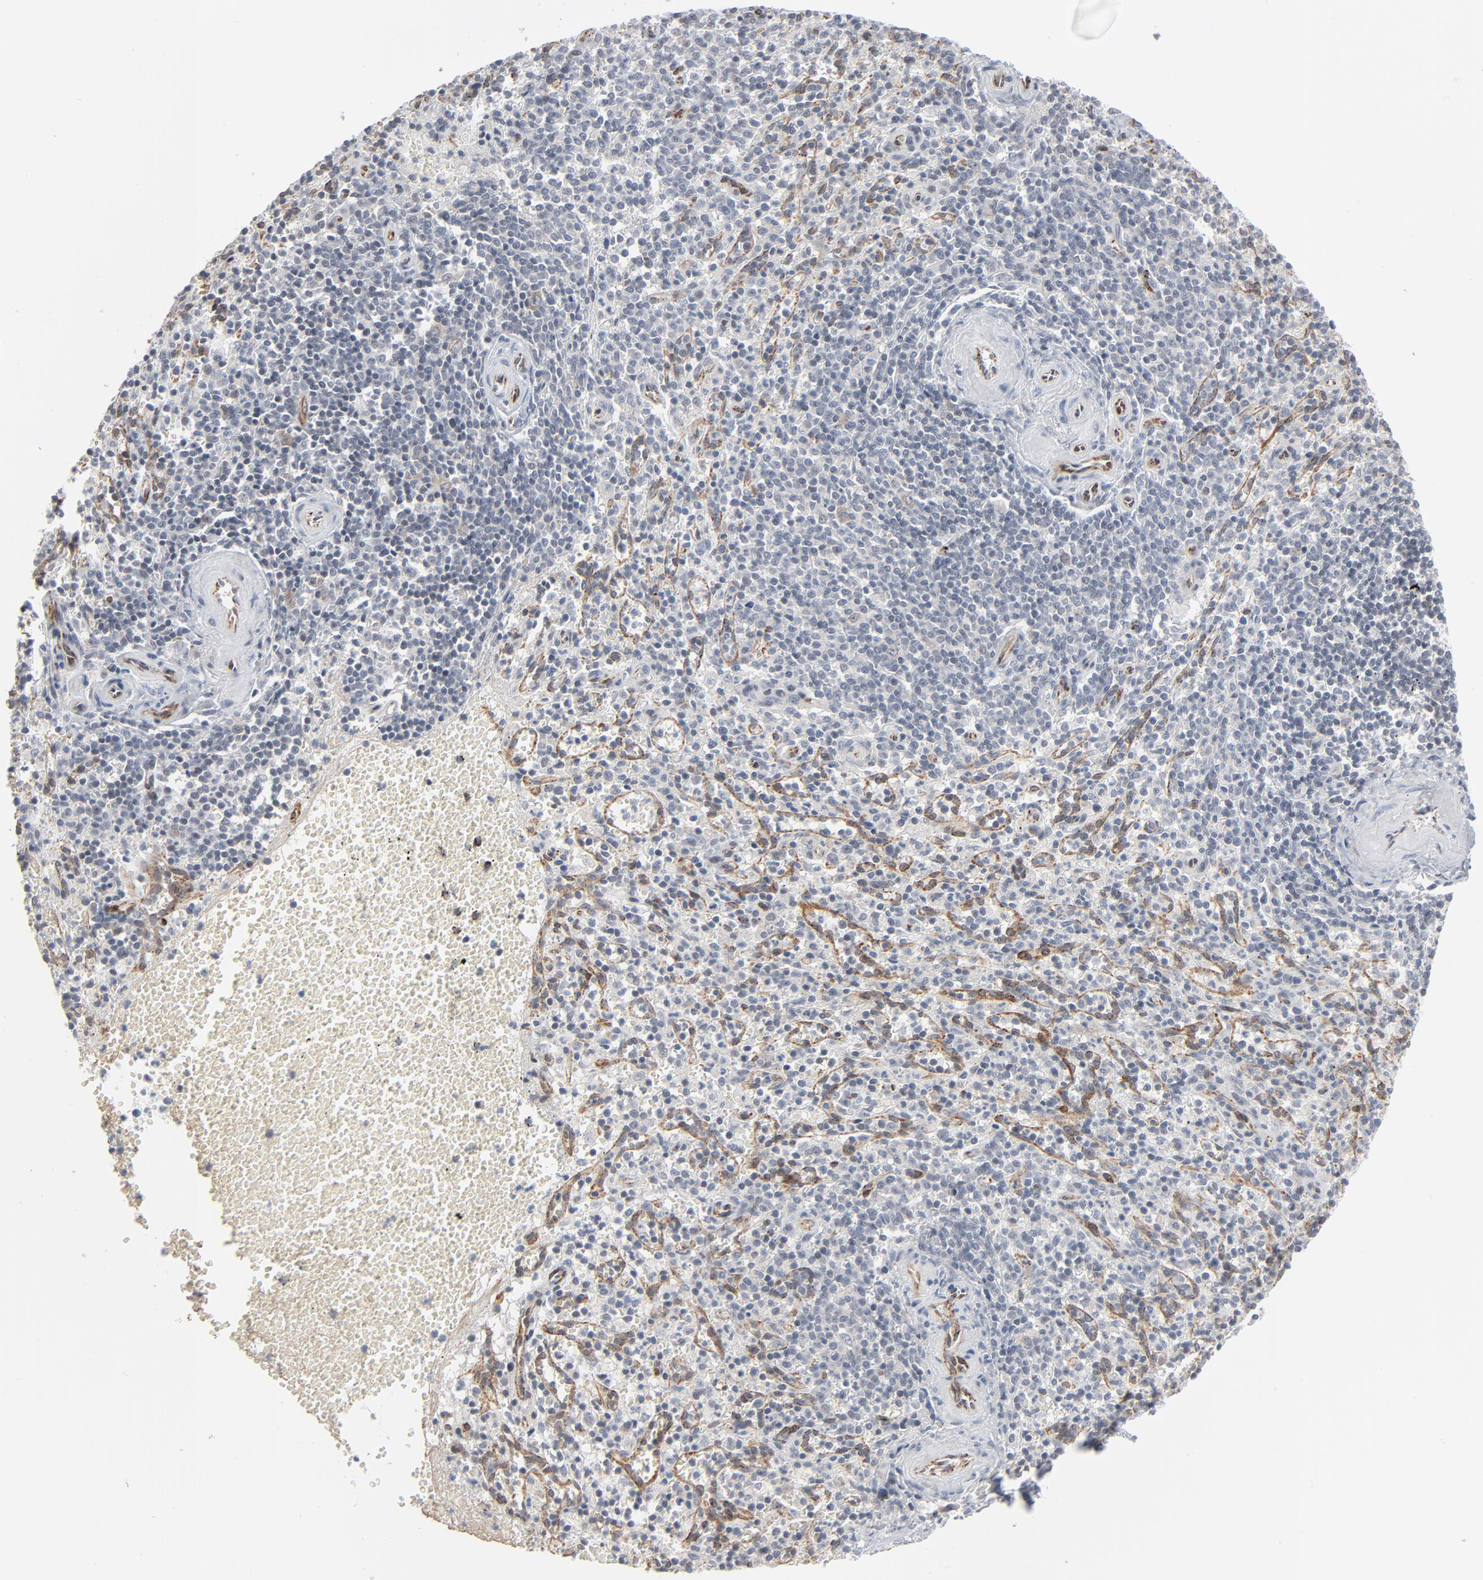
{"staining": {"intensity": "negative", "quantity": "none", "location": "none"}, "tissue": "spleen", "cell_type": "Cells in red pulp", "image_type": "normal", "snomed": [{"axis": "morphology", "description": "Normal tissue, NOS"}, {"axis": "topography", "description": "Spleen"}], "caption": "Cells in red pulp show no significant protein expression in unremarkable spleen.", "gene": "ITPR3", "patient": {"sex": "male", "age": 72}}